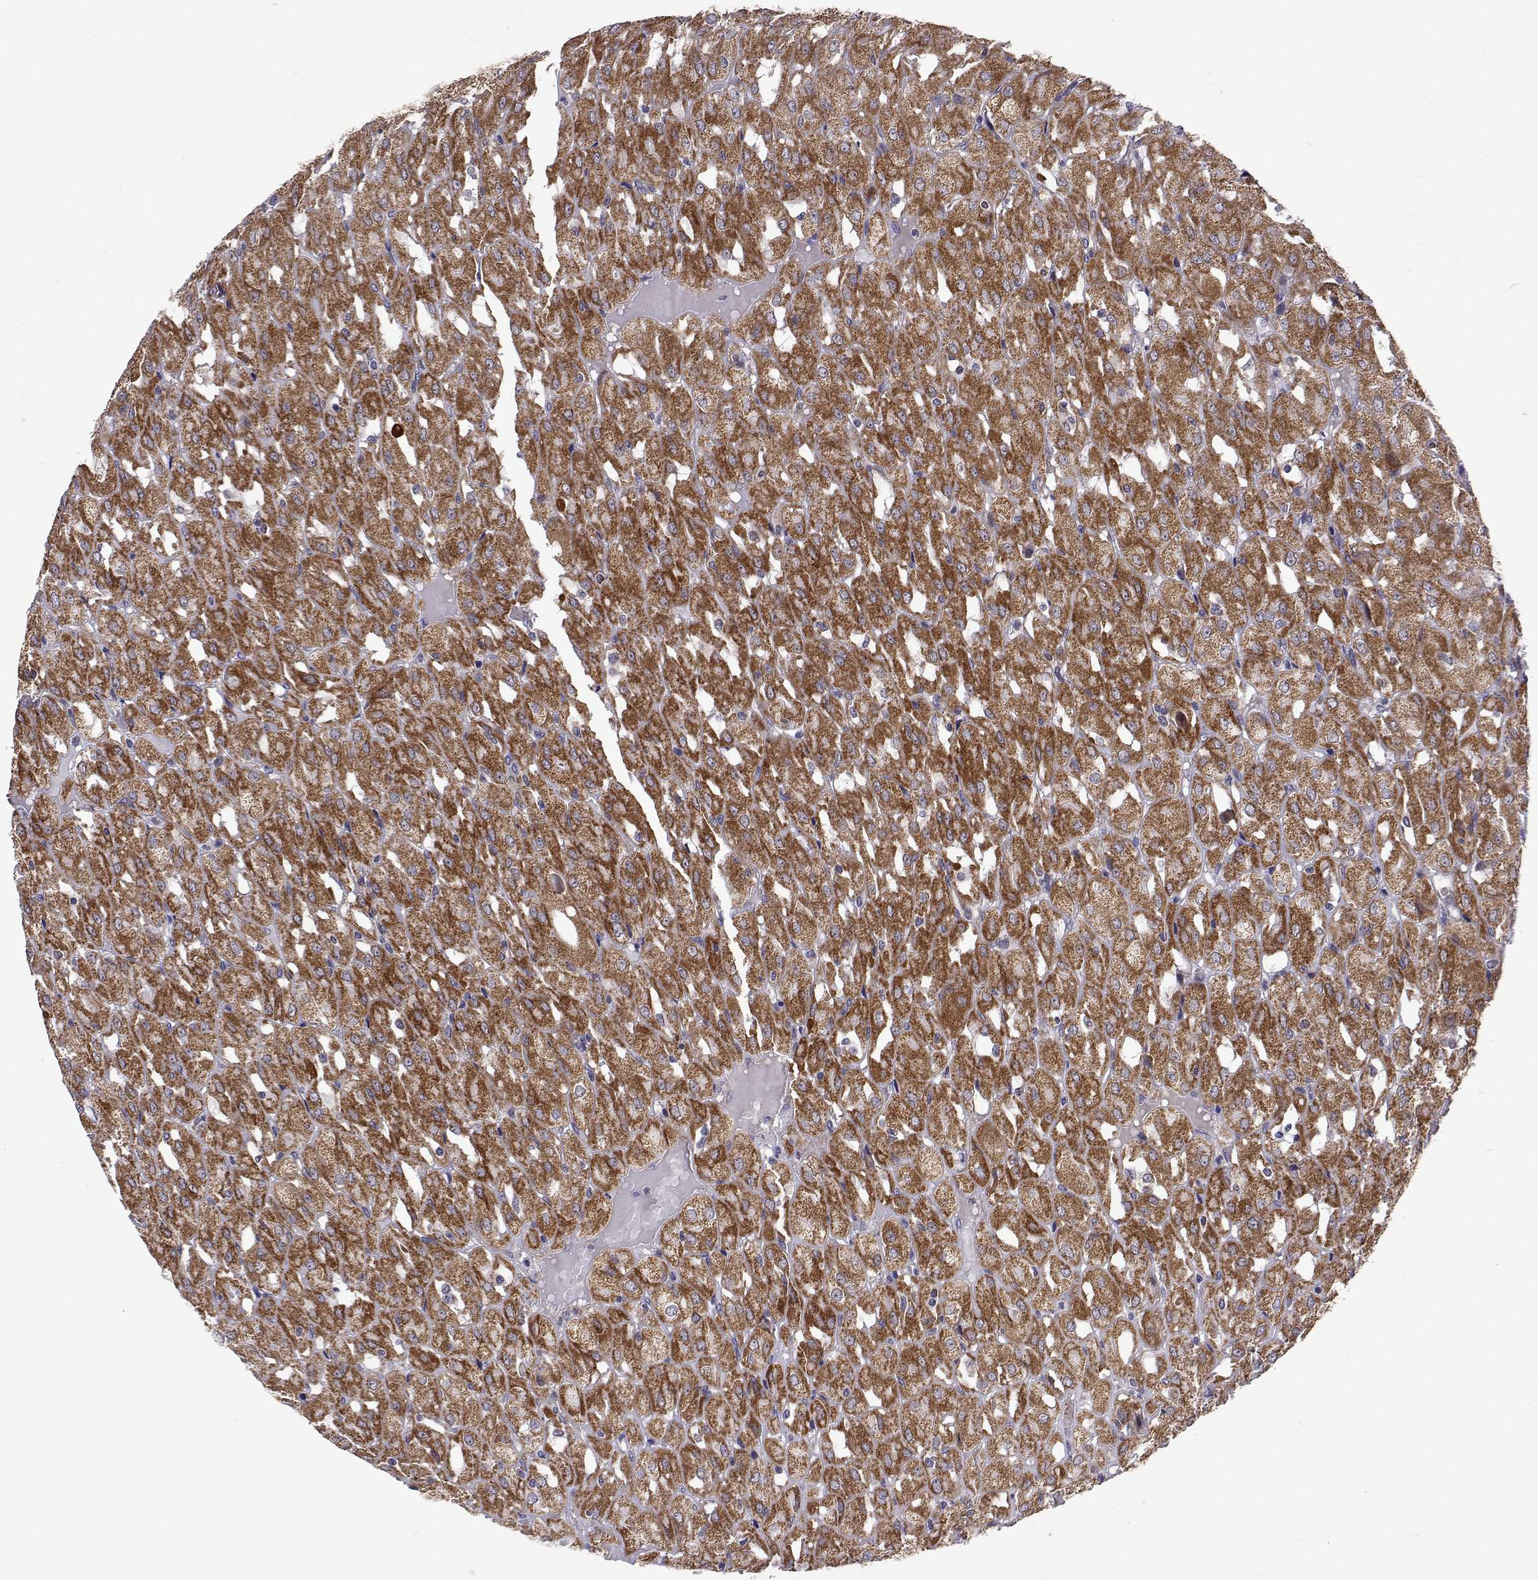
{"staining": {"intensity": "moderate", "quantity": ">75%", "location": "cytoplasmic/membranous"}, "tissue": "renal cancer", "cell_type": "Tumor cells", "image_type": "cancer", "snomed": [{"axis": "morphology", "description": "Adenocarcinoma, NOS"}, {"axis": "topography", "description": "Kidney"}], "caption": "Immunohistochemistry of renal cancer displays medium levels of moderate cytoplasmic/membranous expression in about >75% of tumor cells. The staining is performed using DAB (3,3'-diaminobenzidine) brown chromogen to label protein expression. The nuclei are counter-stained blue using hematoxylin.", "gene": "DHTKD1", "patient": {"sex": "male", "age": 72}}